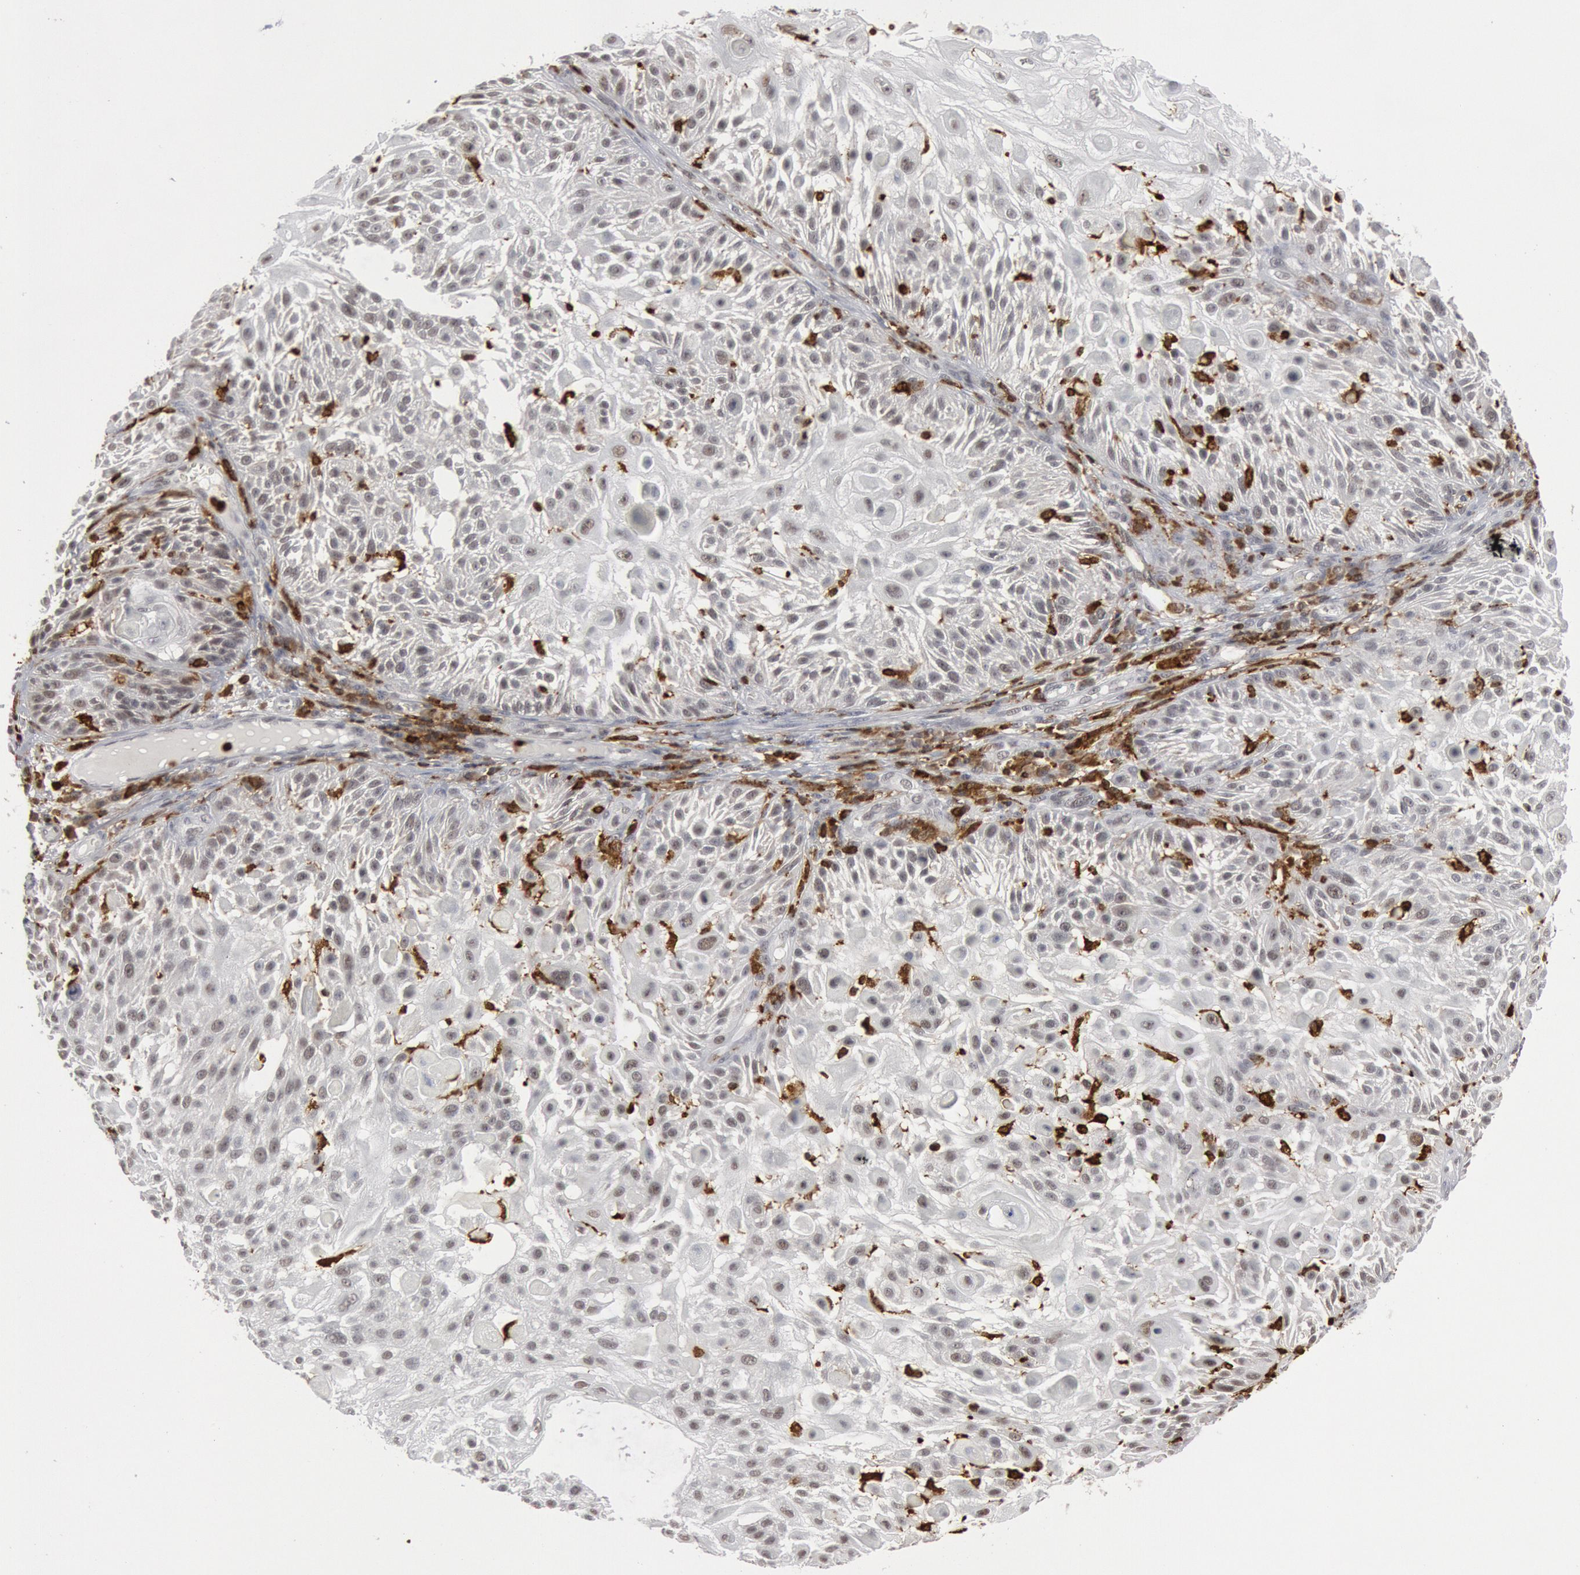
{"staining": {"intensity": "negative", "quantity": "none", "location": "none"}, "tissue": "skin cancer", "cell_type": "Tumor cells", "image_type": "cancer", "snomed": [{"axis": "morphology", "description": "Squamous cell carcinoma, NOS"}, {"axis": "topography", "description": "Skin"}], "caption": "Micrograph shows no significant protein positivity in tumor cells of skin cancer.", "gene": "PTPN6", "patient": {"sex": "female", "age": 89}}